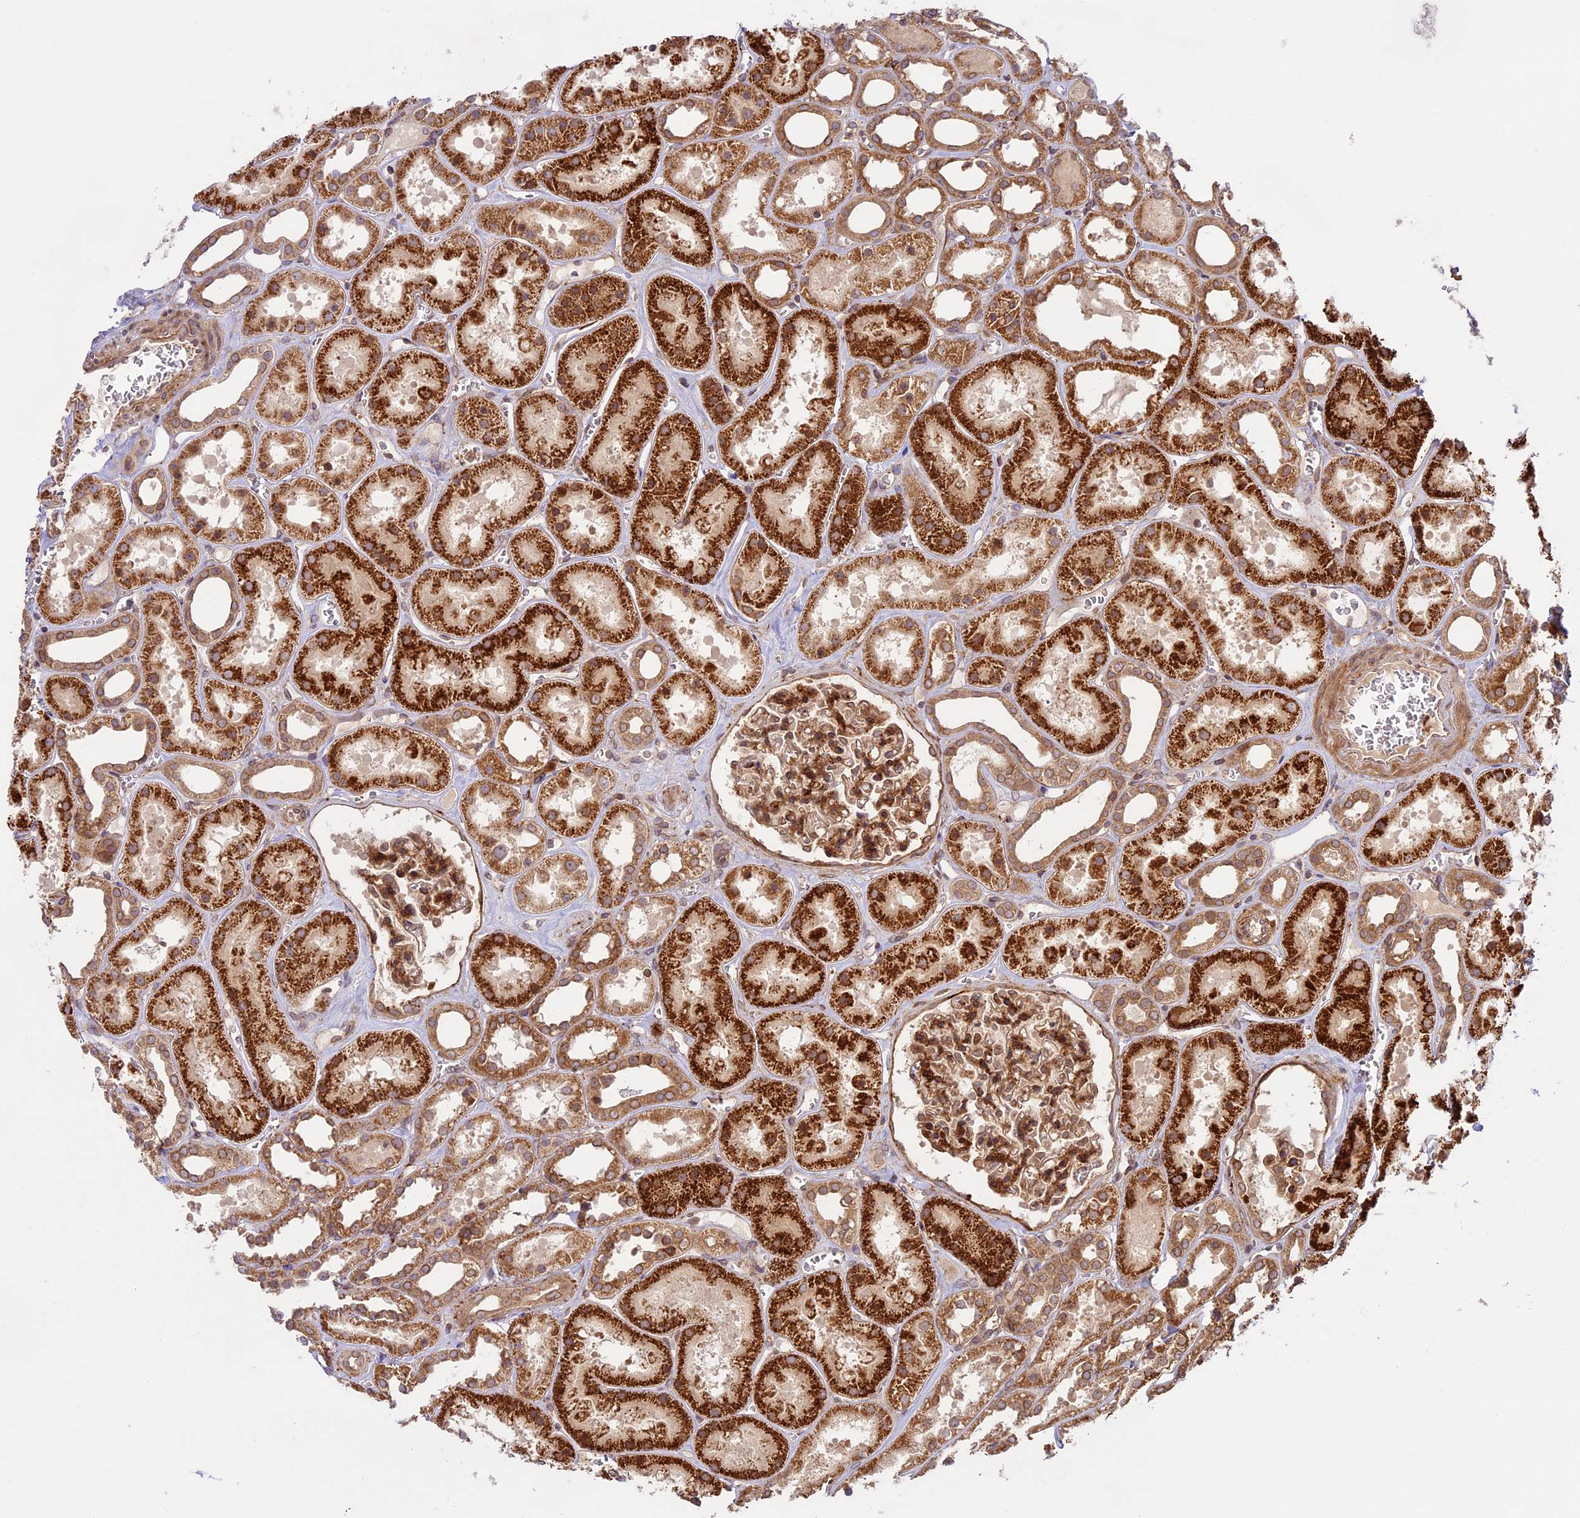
{"staining": {"intensity": "moderate", "quantity": ">75%", "location": "cytoplasmic/membranous"}, "tissue": "kidney", "cell_type": "Cells in glomeruli", "image_type": "normal", "snomed": [{"axis": "morphology", "description": "Normal tissue, NOS"}, {"axis": "topography", "description": "Kidney"}], "caption": "A medium amount of moderate cytoplasmic/membranous staining is present in approximately >75% of cells in glomeruli in normal kidney. Using DAB (3,3'-diaminobenzidine) (brown) and hematoxylin (blue) stains, captured at high magnification using brightfield microscopy.", "gene": "DGKH", "patient": {"sex": "female", "age": 41}}